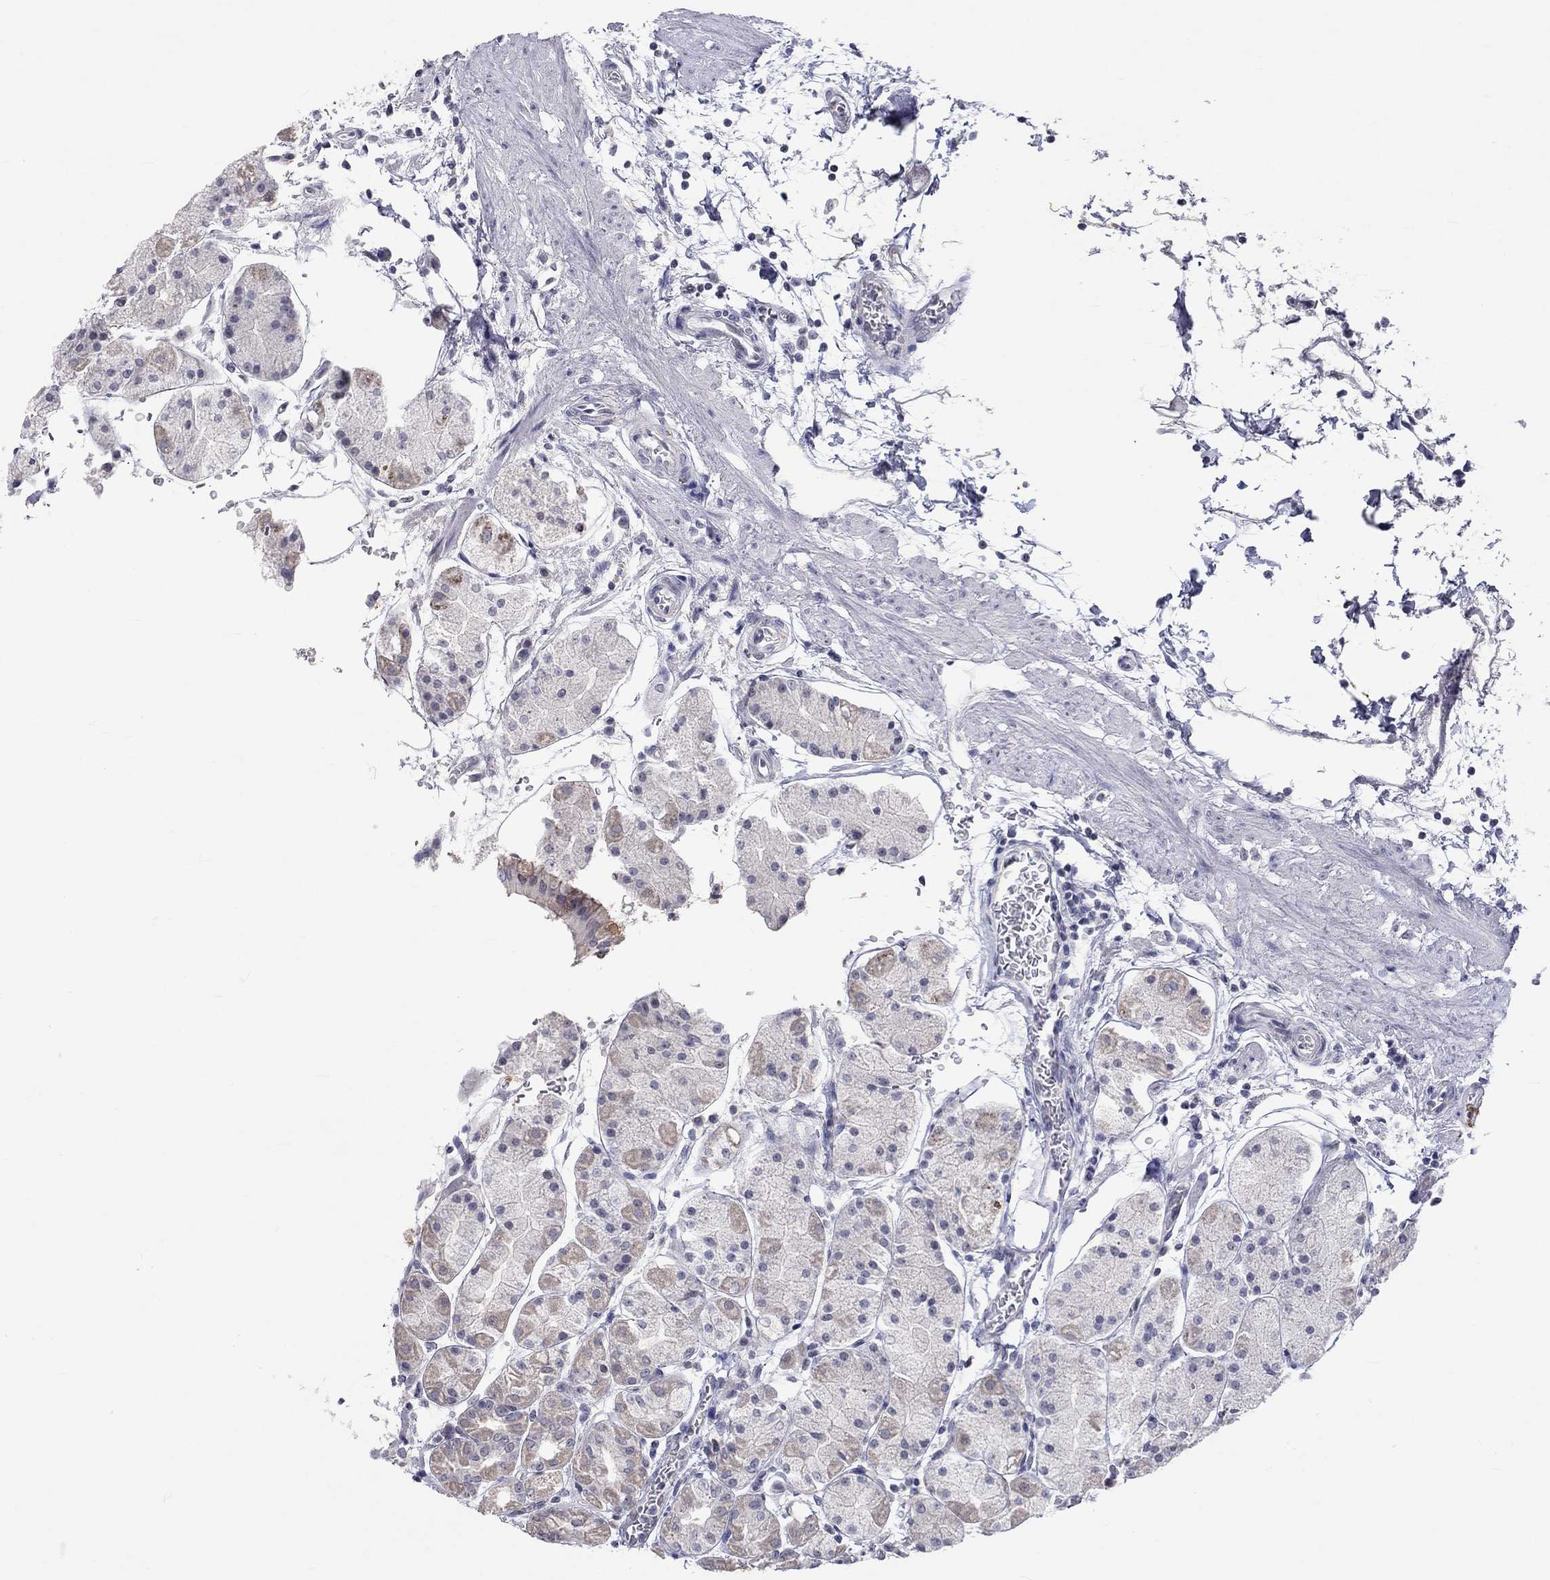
{"staining": {"intensity": "weak", "quantity": "<25%", "location": "cytoplasmic/membranous"}, "tissue": "stomach", "cell_type": "Glandular cells", "image_type": "normal", "snomed": [{"axis": "morphology", "description": "Normal tissue, NOS"}, {"axis": "topography", "description": "Stomach"}], "caption": "DAB (3,3'-diaminobenzidine) immunohistochemical staining of unremarkable human stomach displays no significant positivity in glandular cells. (DAB (3,3'-diaminobenzidine) immunohistochemistry (IHC) with hematoxylin counter stain).", "gene": "TMEM143", "patient": {"sex": "male", "age": 54}}